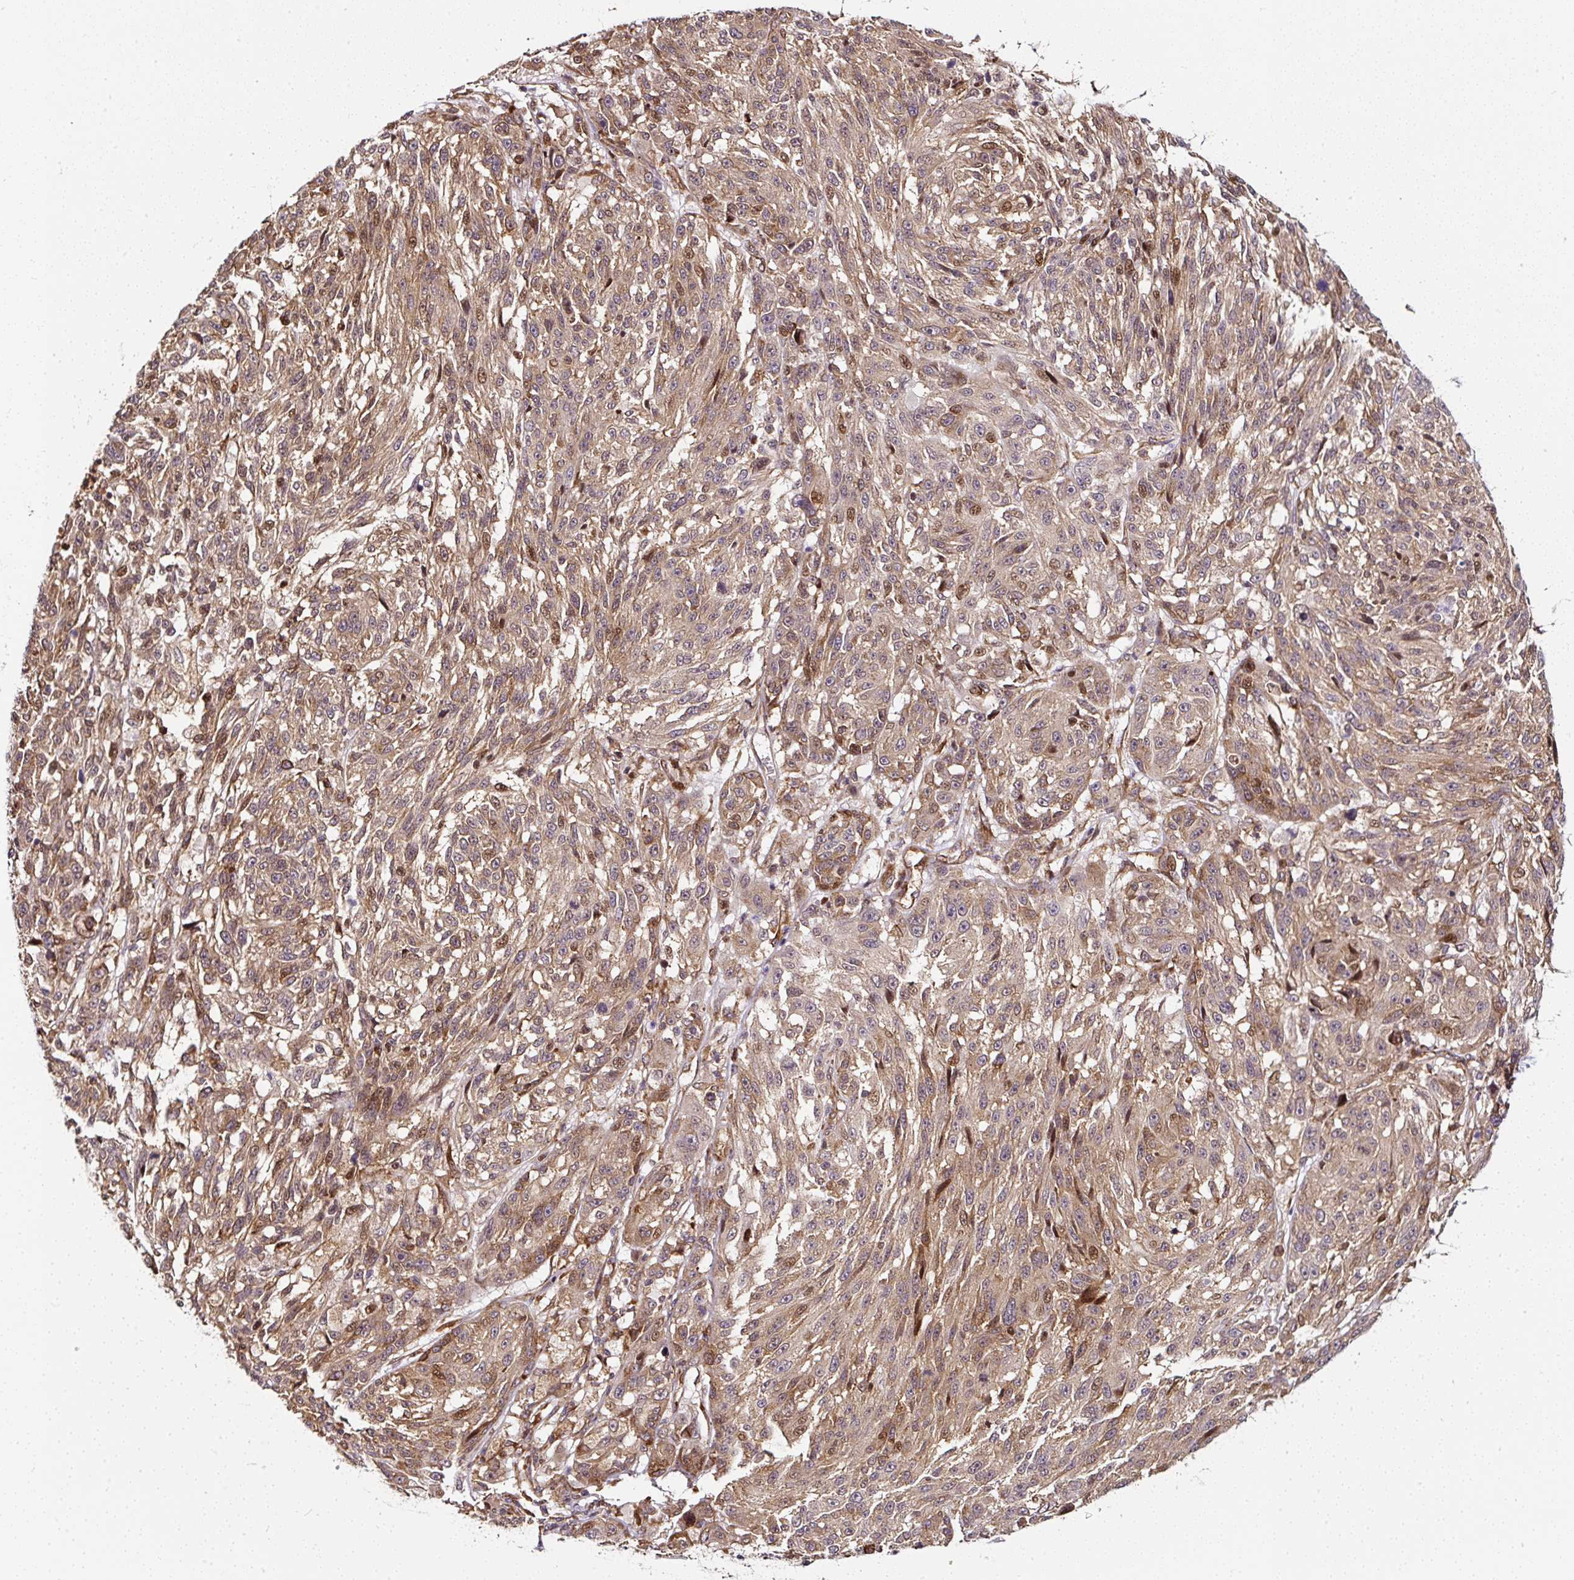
{"staining": {"intensity": "moderate", "quantity": ">75%", "location": "cytoplasmic/membranous"}, "tissue": "melanoma", "cell_type": "Tumor cells", "image_type": "cancer", "snomed": [{"axis": "morphology", "description": "Malignant melanoma, NOS"}, {"axis": "topography", "description": "Skin"}], "caption": "Immunohistochemical staining of human malignant melanoma displays medium levels of moderate cytoplasmic/membranous staining in approximately >75% of tumor cells.", "gene": "KDM4E", "patient": {"sex": "male", "age": 53}}